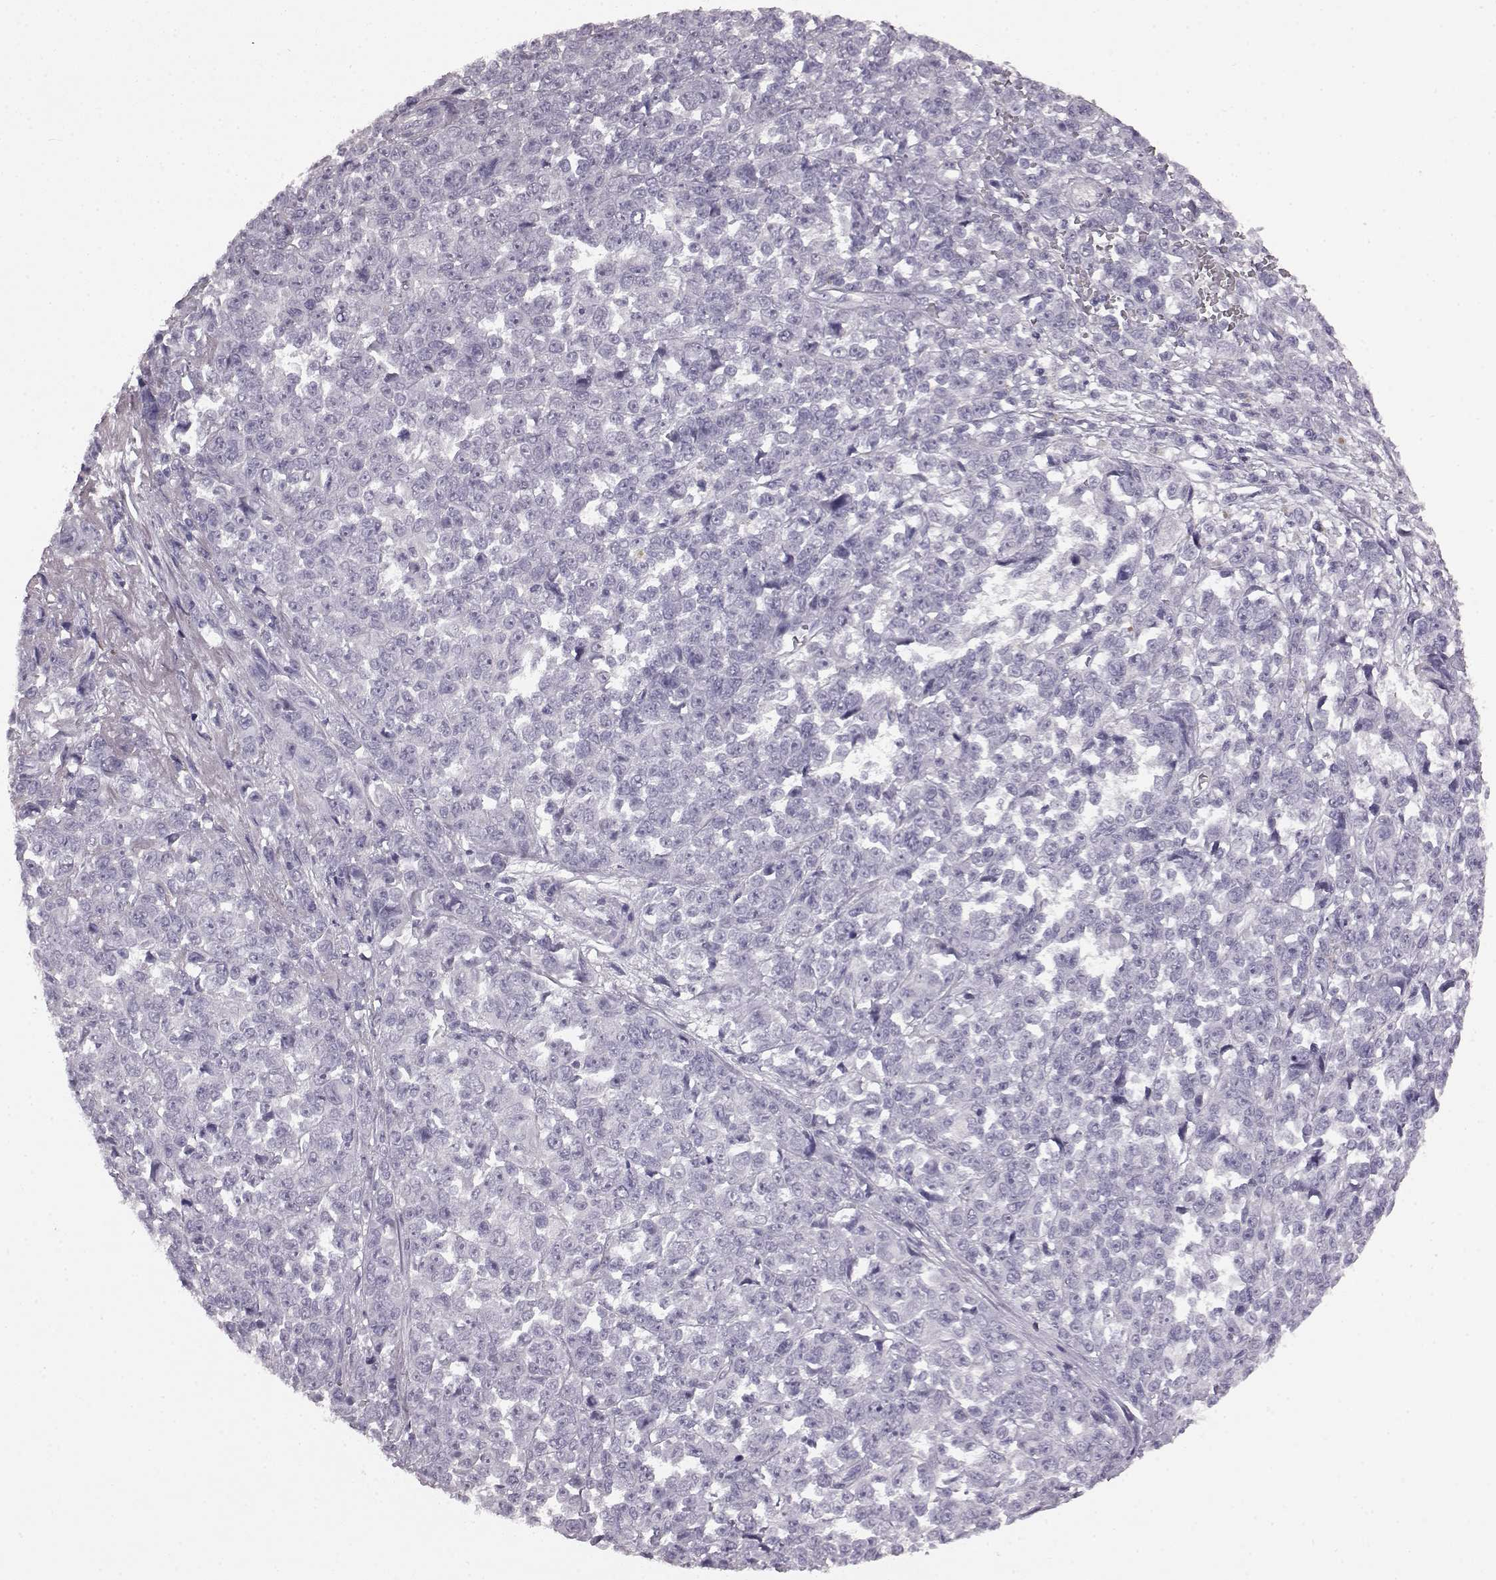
{"staining": {"intensity": "negative", "quantity": "none", "location": "none"}, "tissue": "melanoma", "cell_type": "Tumor cells", "image_type": "cancer", "snomed": [{"axis": "morphology", "description": "Malignant melanoma, NOS"}, {"axis": "topography", "description": "Skin"}], "caption": "Human malignant melanoma stained for a protein using immunohistochemistry reveals no expression in tumor cells.", "gene": "AIPL1", "patient": {"sex": "female", "age": 95}}